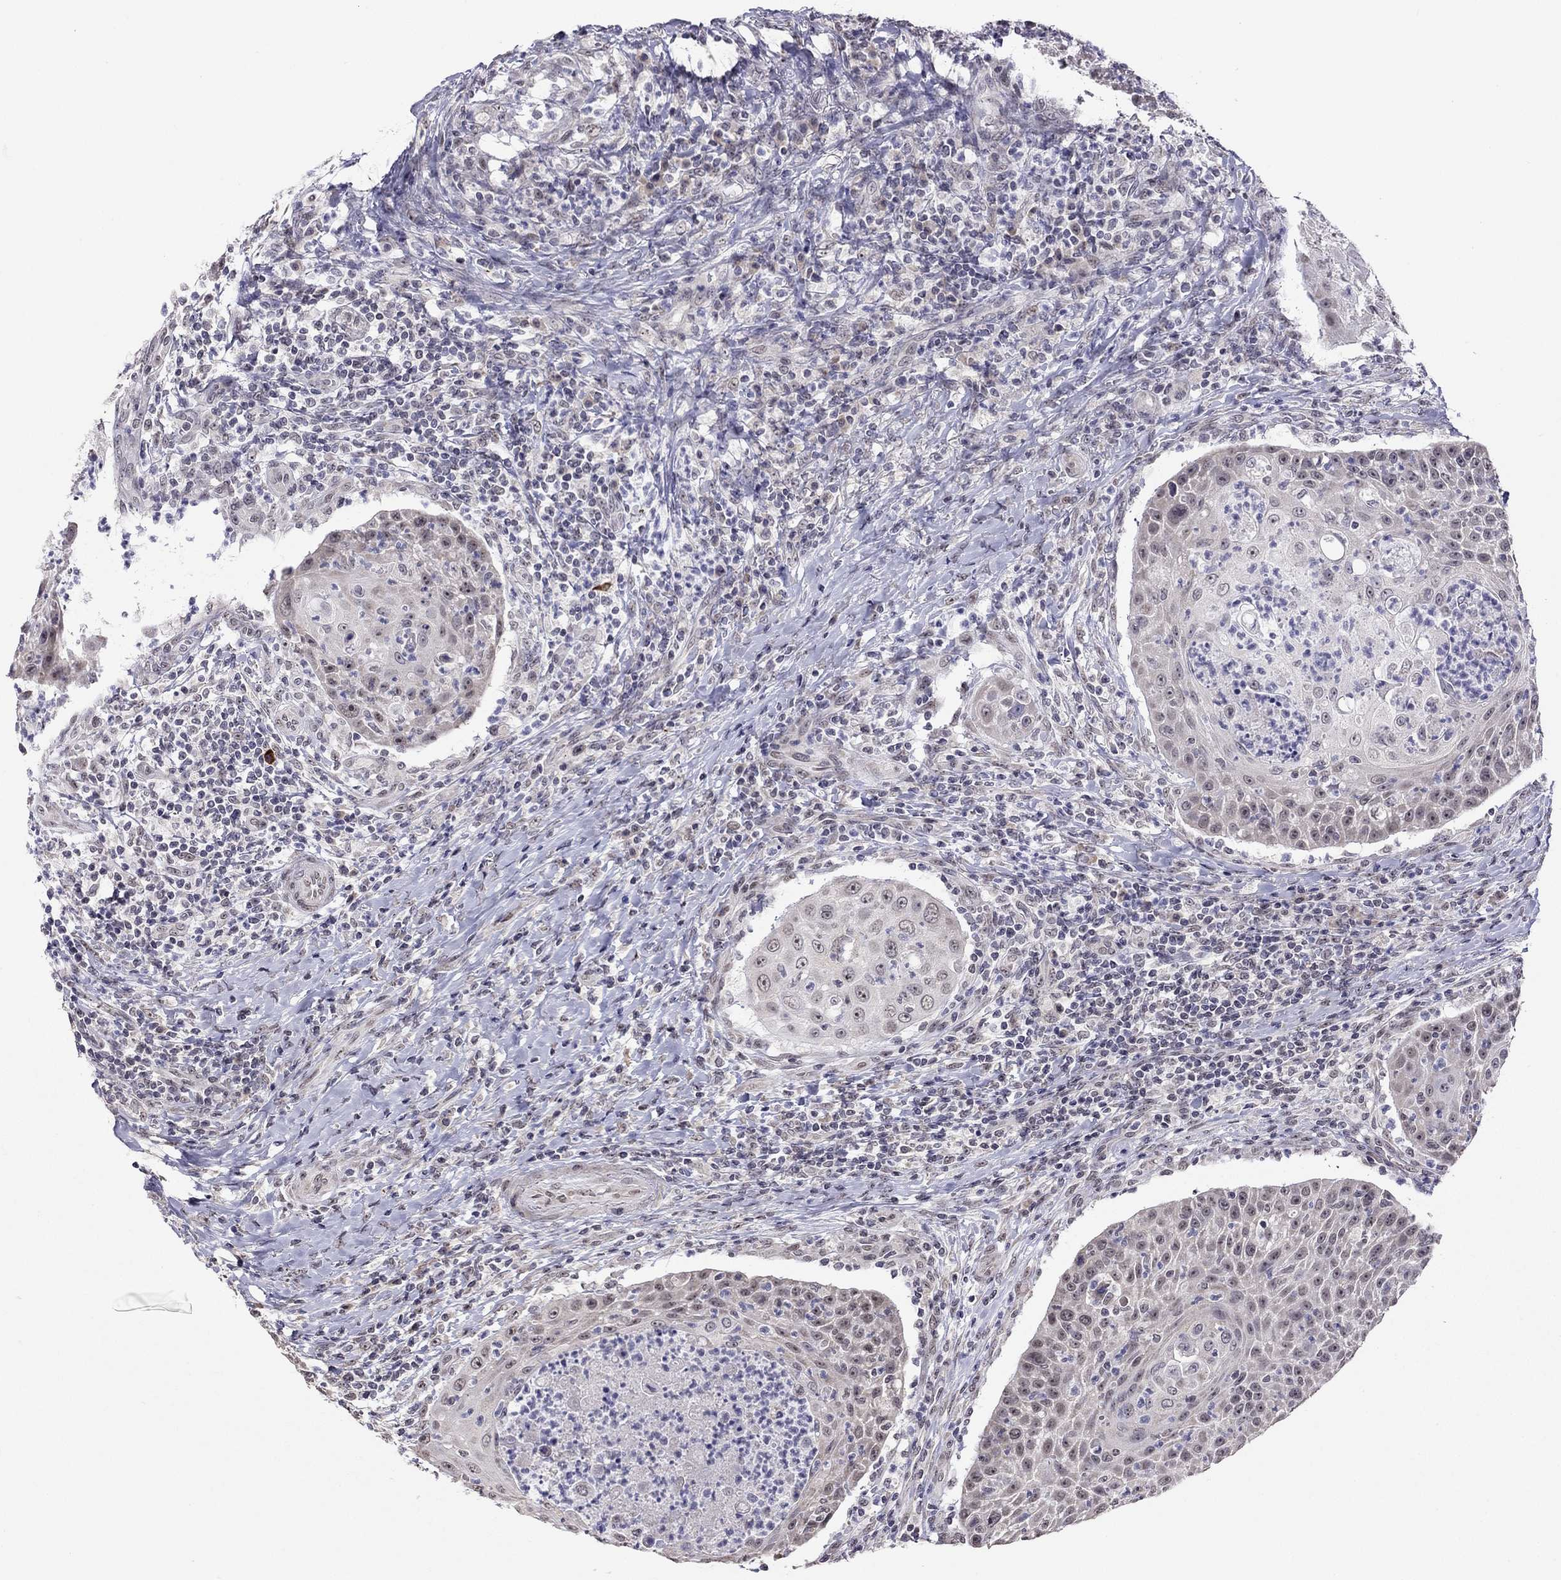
{"staining": {"intensity": "weak", "quantity": "<25%", "location": "nuclear"}, "tissue": "head and neck cancer", "cell_type": "Tumor cells", "image_type": "cancer", "snomed": [{"axis": "morphology", "description": "Squamous cell carcinoma, NOS"}, {"axis": "topography", "description": "Head-Neck"}], "caption": "Head and neck squamous cell carcinoma stained for a protein using immunohistochemistry (IHC) demonstrates no positivity tumor cells.", "gene": "HES5", "patient": {"sex": "male", "age": 69}}